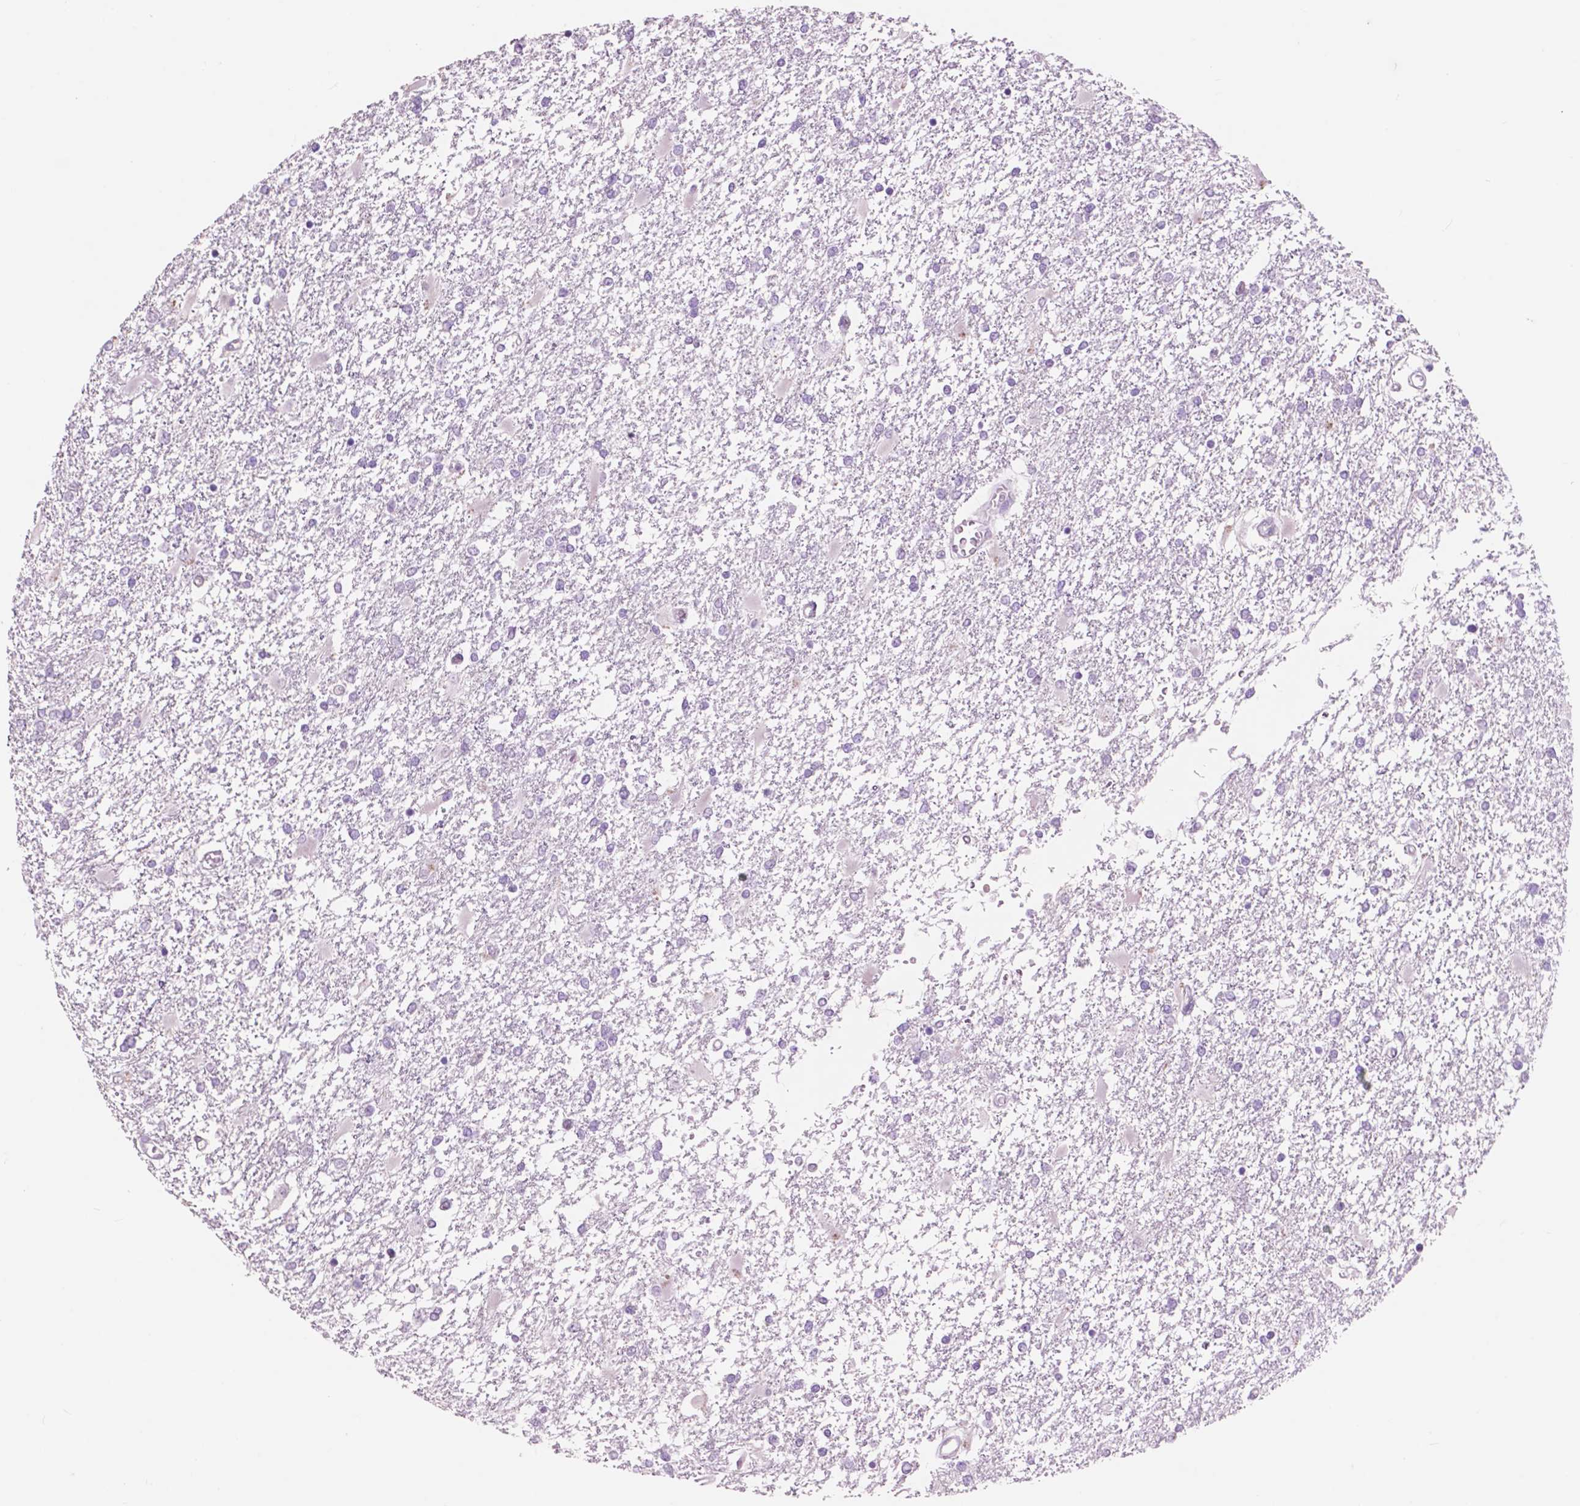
{"staining": {"intensity": "negative", "quantity": "none", "location": "none"}, "tissue": "glioma", "cell_type": "Tumor cells", "image_type": "cancer", "snomed": [{"axis": "morphology", "description": "Glioma, malignant, High grade"}, {"axis": "topography", "description": "Cerebral cortex"}], "caption": "DAB immunohistochemical staining of high-grade glioma (malignant) displays no significant staining in tumor cells.", "gene": "IDO1", "patient": {"sex": "male", "age": 79}}